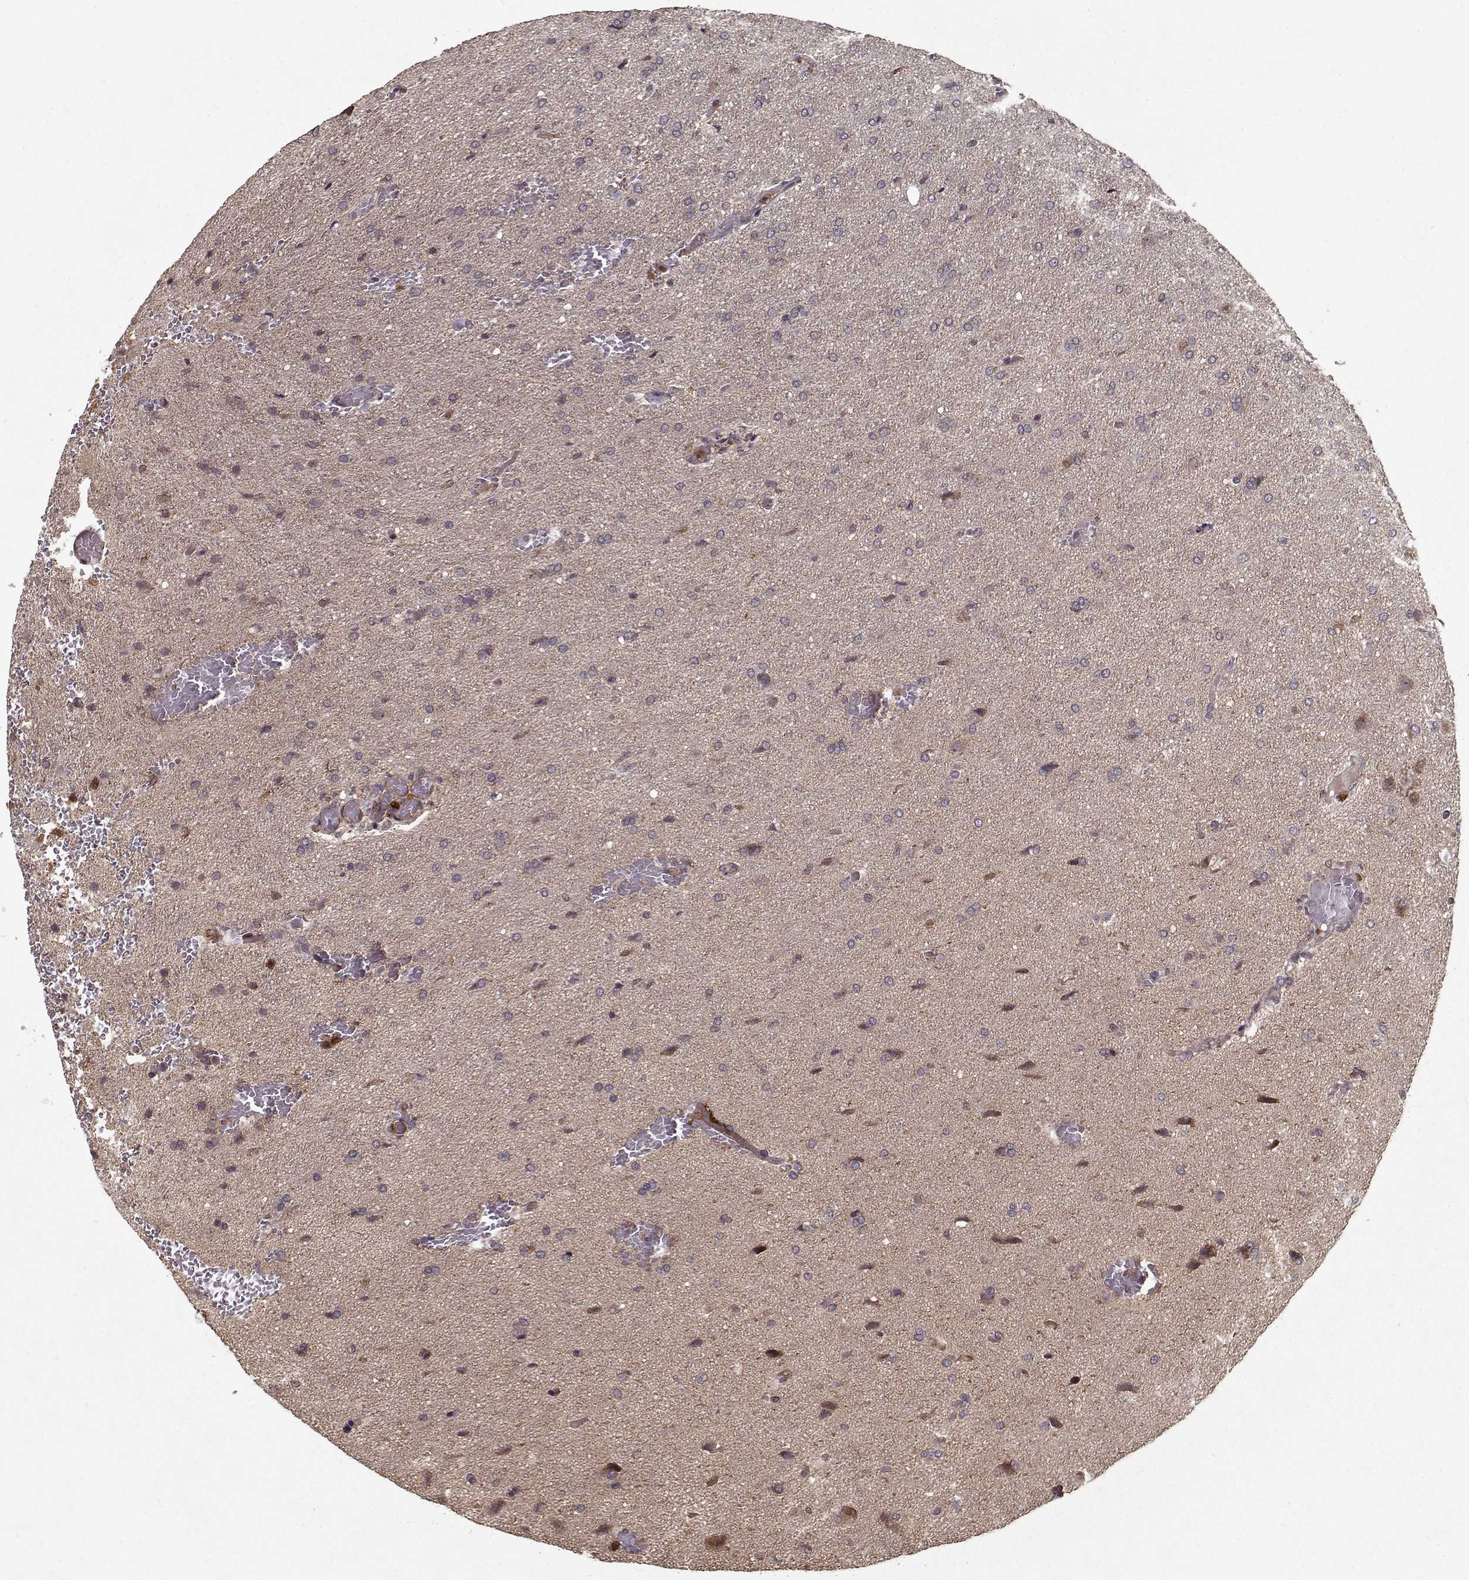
{"staining": {"intensity": "negative", "quantity": "none", "location": "none"}, "tissue": "glioma", "cell_type": "Tumor cells", "image_type": "cancer", "snomed": [{"axis": "morphology", "description": "Glioma, malignant, High grade"}, {"axis": "topography", "description": "Brain"}], "caption": "An IHC micrograph of malignant high-grade glioma is shown. There is no staining in tumor cells of malignant high-grade glioma.", "gene": "PPP1R12A", "patient": {"sex": "male", "age": 68}}